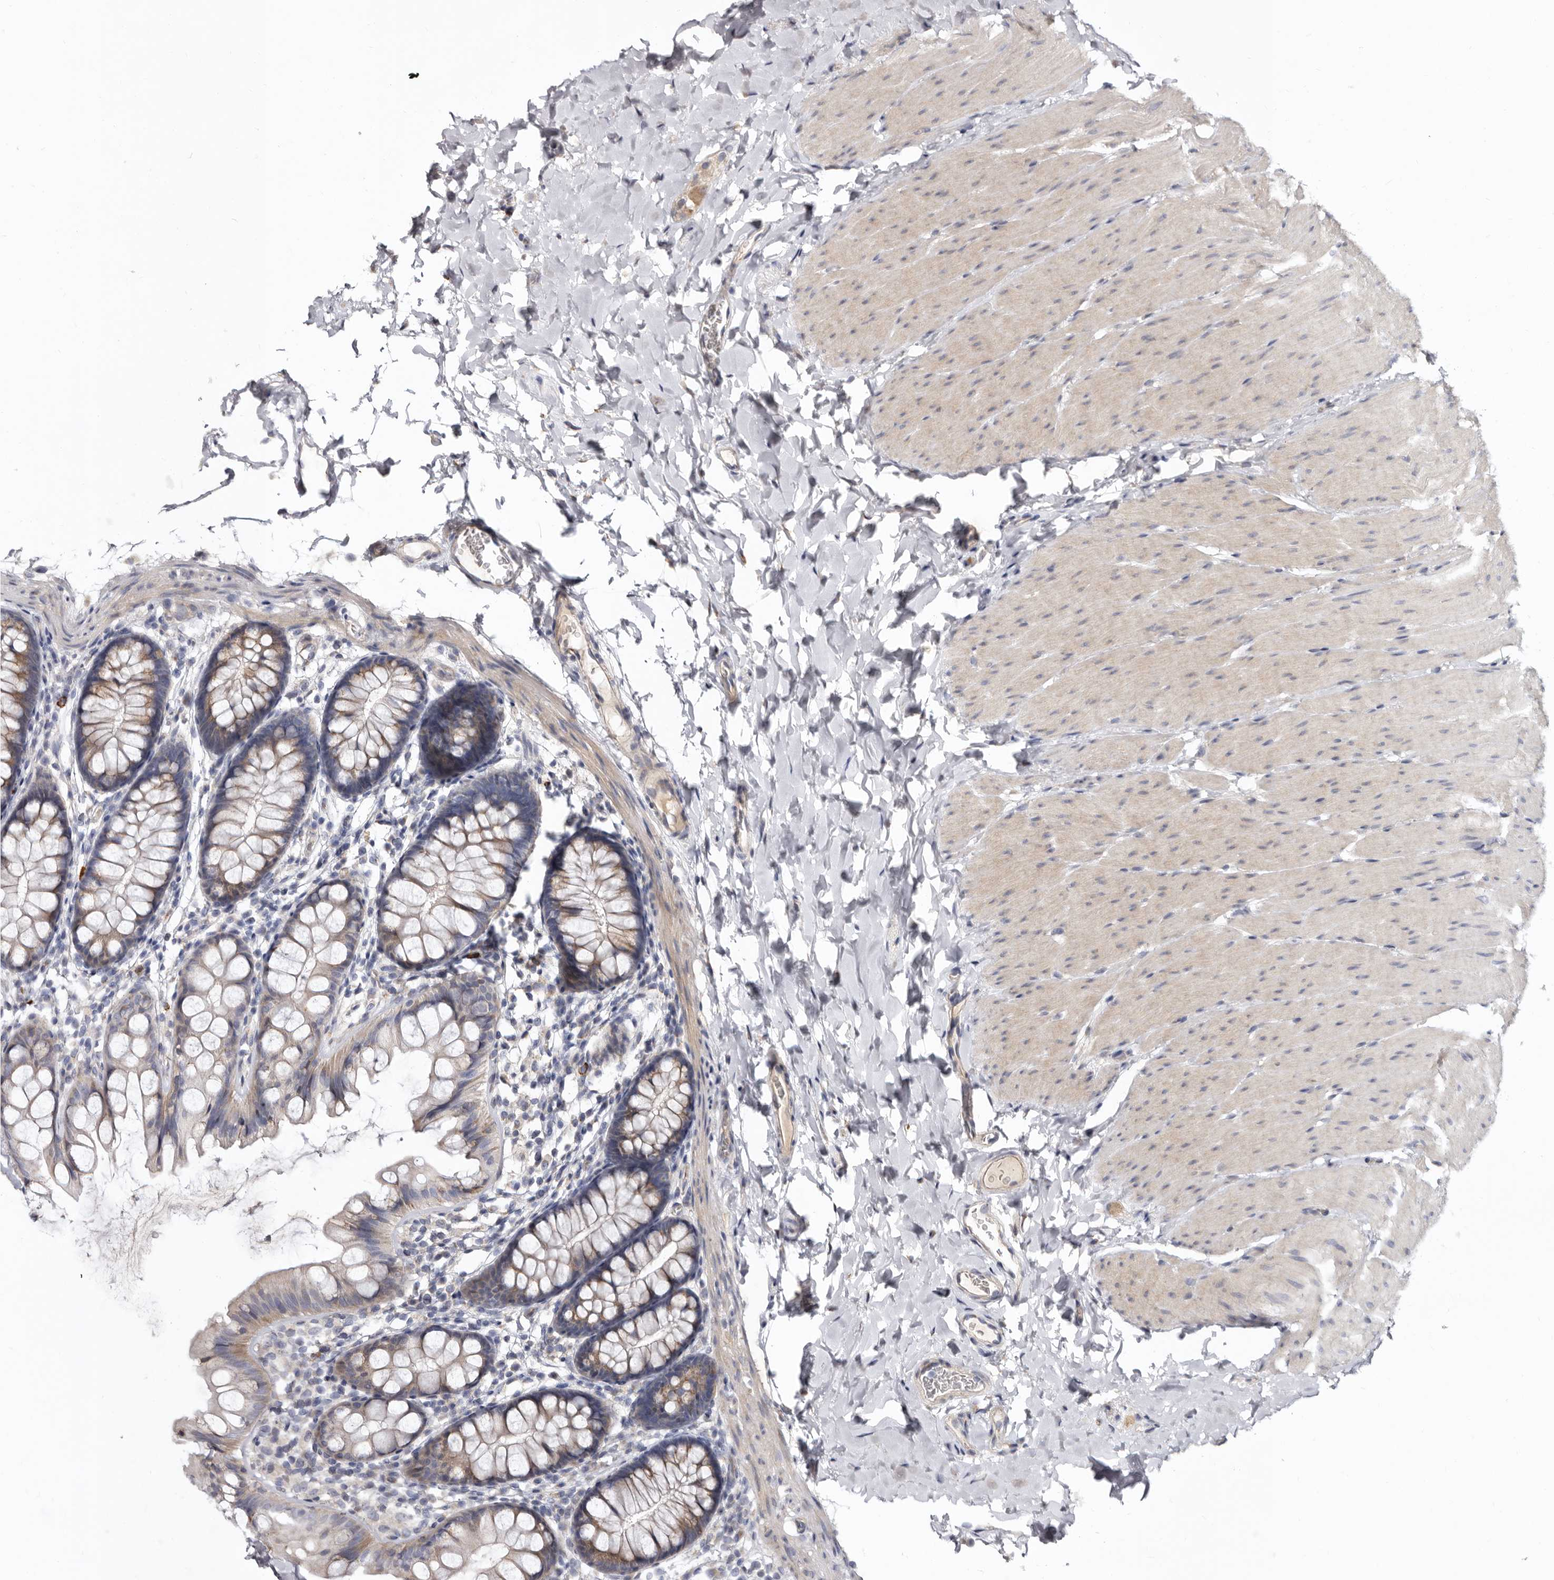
{"staining": {"intensity": "weak", "quantity": "25%-75%", "location": "cytoplasmic/membranous"}, "tissue": "colon", "cell_type": "Endothelial cells", "image_type": "normal", "snomed": [{"axis": "morphology", "description": "Normal tissue, NOS"}, {"axis": "topography", "description": "Colon"}], "caption": "Protein staining exhibits weak cytoplasmic/membranous expression in about 25%-75% of endothelial cells in unremarkable colon. (DAB IHC, brown staining for protein, blue staining for nuclei).", "gene": "ASIC5", "patient": {"sex": "female", "age": 62}}